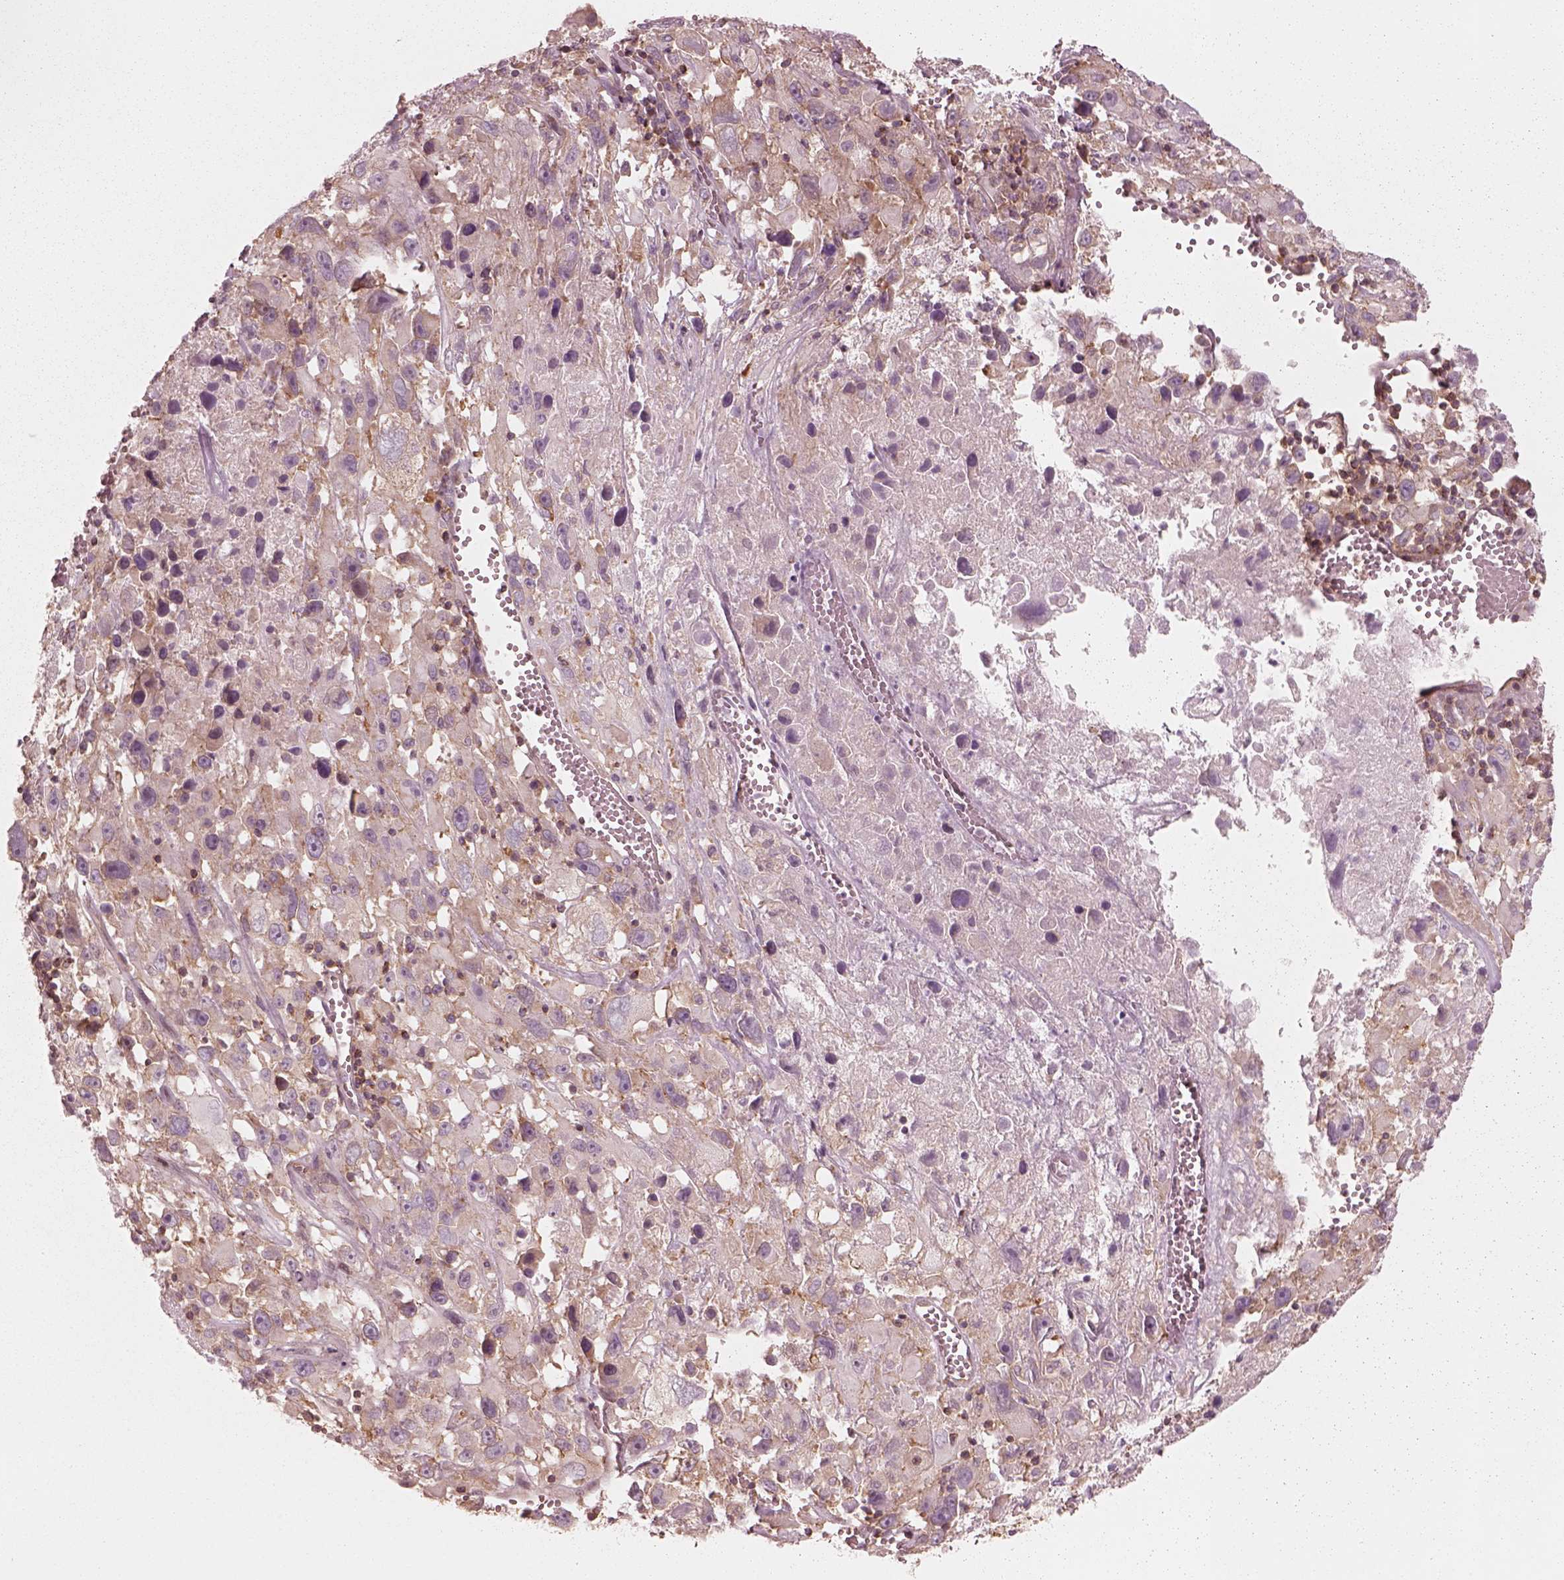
{"staining": {"intensity": "weak", "quantity": ">75%", "location": "cytoplasmic/membranous"}, "tissue": "melanoma", "cell_type": "Tumor cells", "image_type": "cancer", "snomed": [{"axis": "morphology", "description": "Malignant melanoma, Metastatic site"}, {"axis": "topography", "description": "Lymph node"}], "caption": "Melanoma stained for a protein reveals weak cytoplasmic/membranous positivity in tumor cells.", "gene": "CNOT2", "patient": {"sex": "male", "age": 50}}